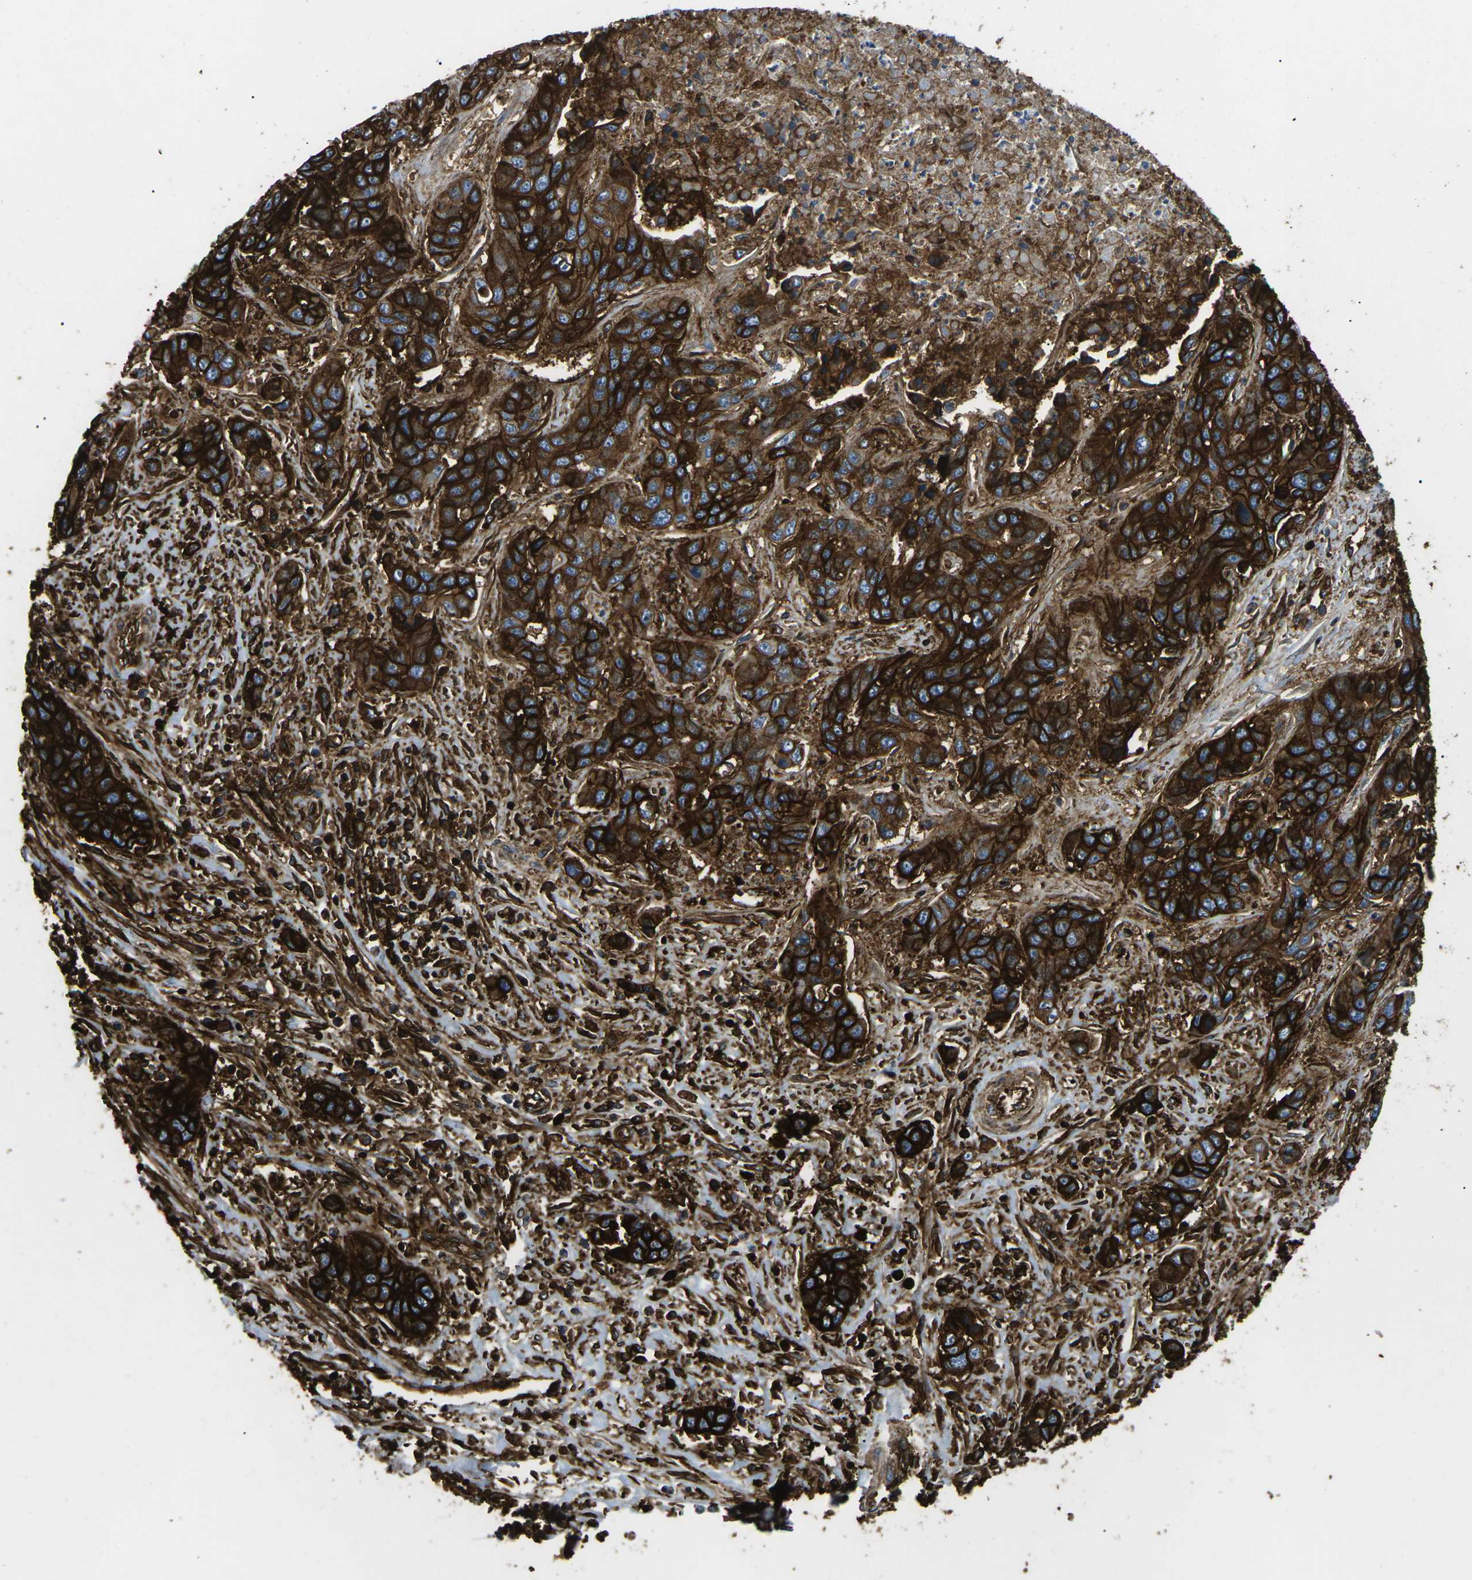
{"staining": {"intensity": "strong", "quantity": ">75%", "location": "cytoplasmic/membranous"}, "tissue": "liver cancer", "cell_type": "Tumor cells", "image_type": "cancer", "snomed": [{"axis": "morphology", "description": "Cholangiocarcinoma"}, {"axis": "topography", "description": "Liver"}], "caption": "Tumor cells exhibit high levels of strong cytoplasmic/membranous staining in about >75% of cells in human liver cholangiocarcinoma. The protein of interest is stained brown, and the nuclei are stained in blue (DAB (3,3'-diaminobenzidine) IHC with brightfield microscopy, high magnification).", "gene": "HLA-B", "patient": {"sex": "female", "age": 52}}